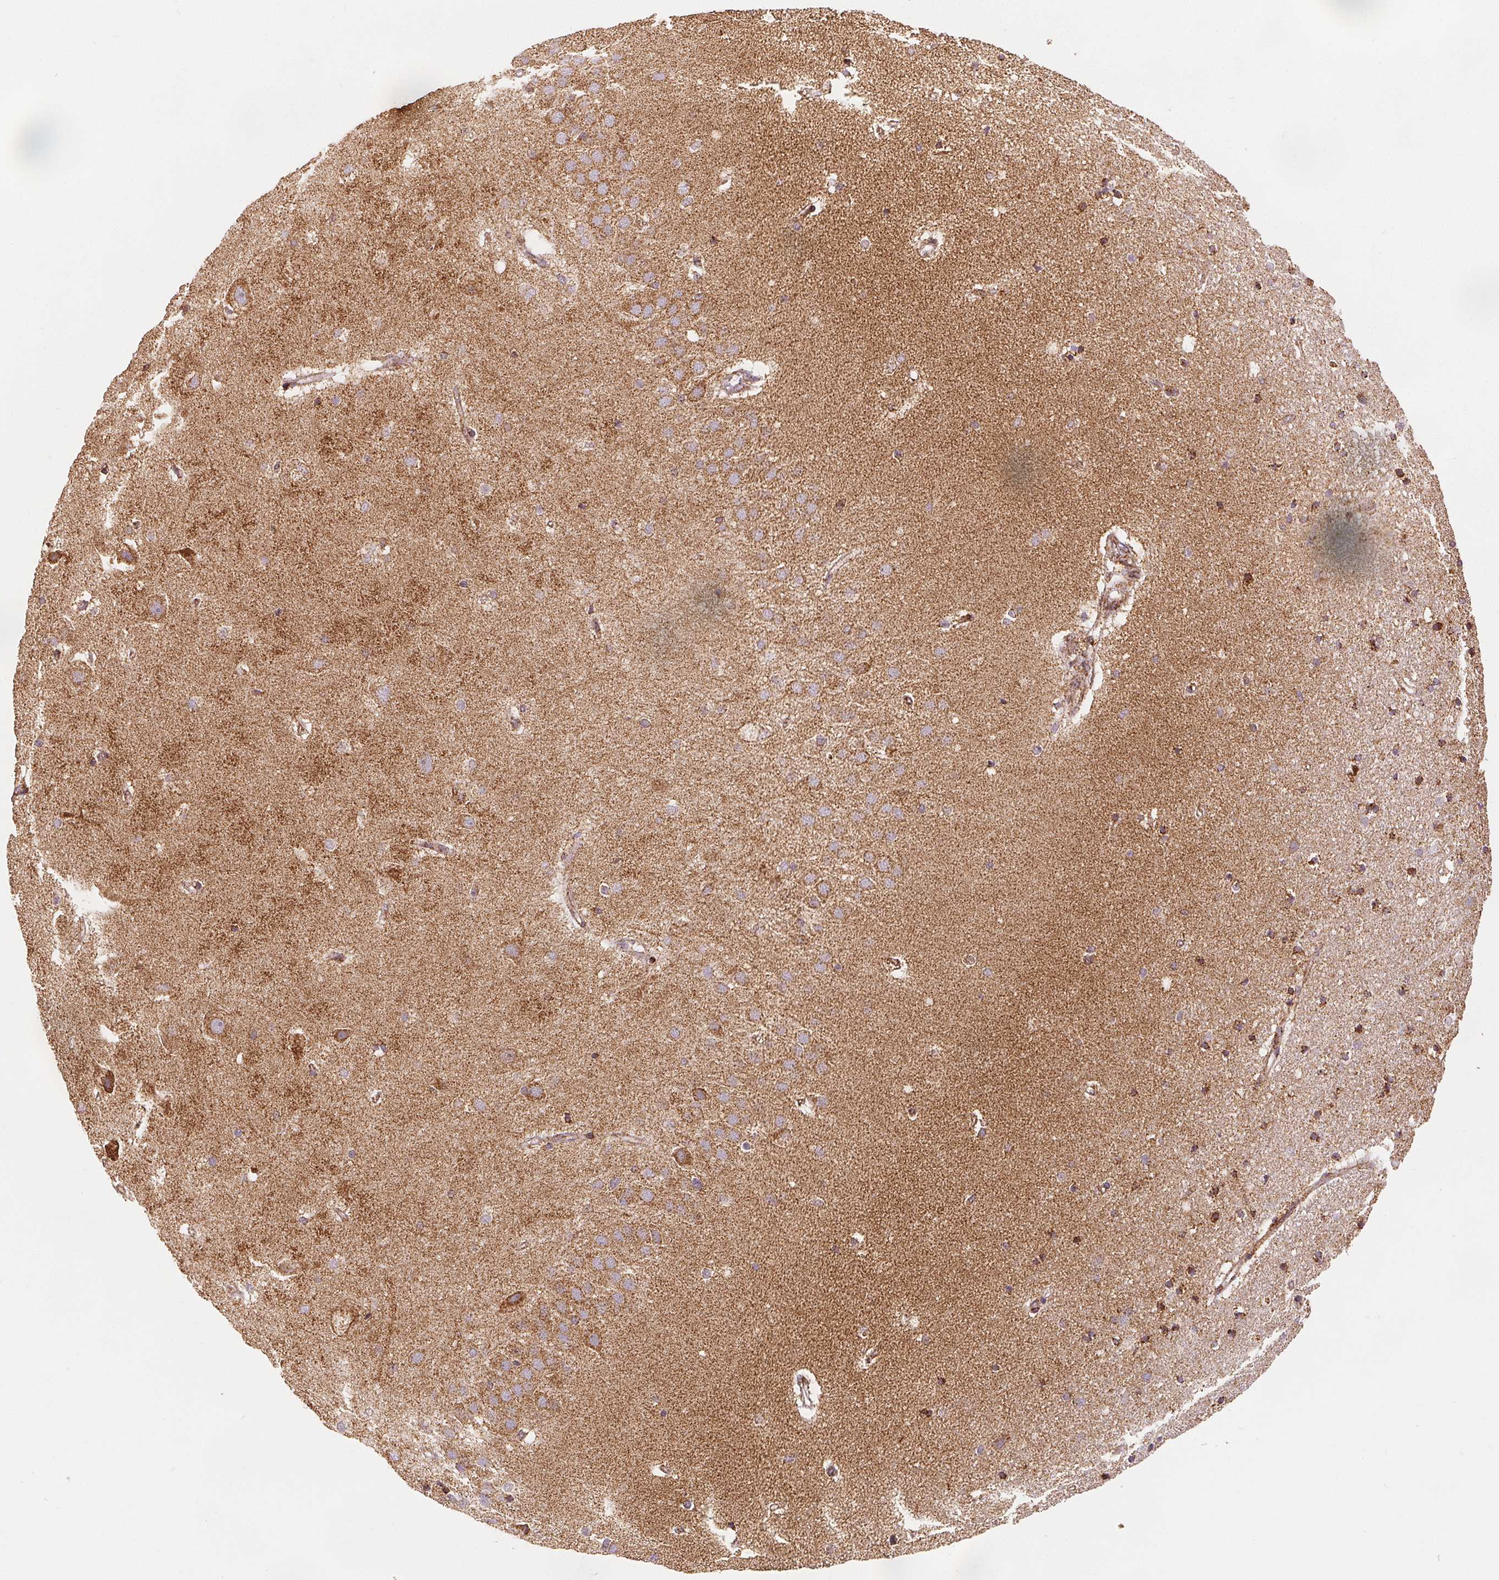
{"staining": {"intensity": "moderate", "quantity": "<25%", "location": "cytoplasmic/membranous"}, "tissue": "hippocampus", "cell_type": "Glial cells", "image_type": "normal", "snomed": [{"axis": "morphology", "description": "Normal tissue, NOS"}, {"axis": "topography", "description": "Hippocampus"}], "caption": "A histopathology image showing moderate cytoplasmic/membranous staining in about <25% of glial cells in benign hippocampus, as visualized by brown immunohistochemical staining.", "gene": "SDHB", "patient": {"sex": "male", "age": 63}}